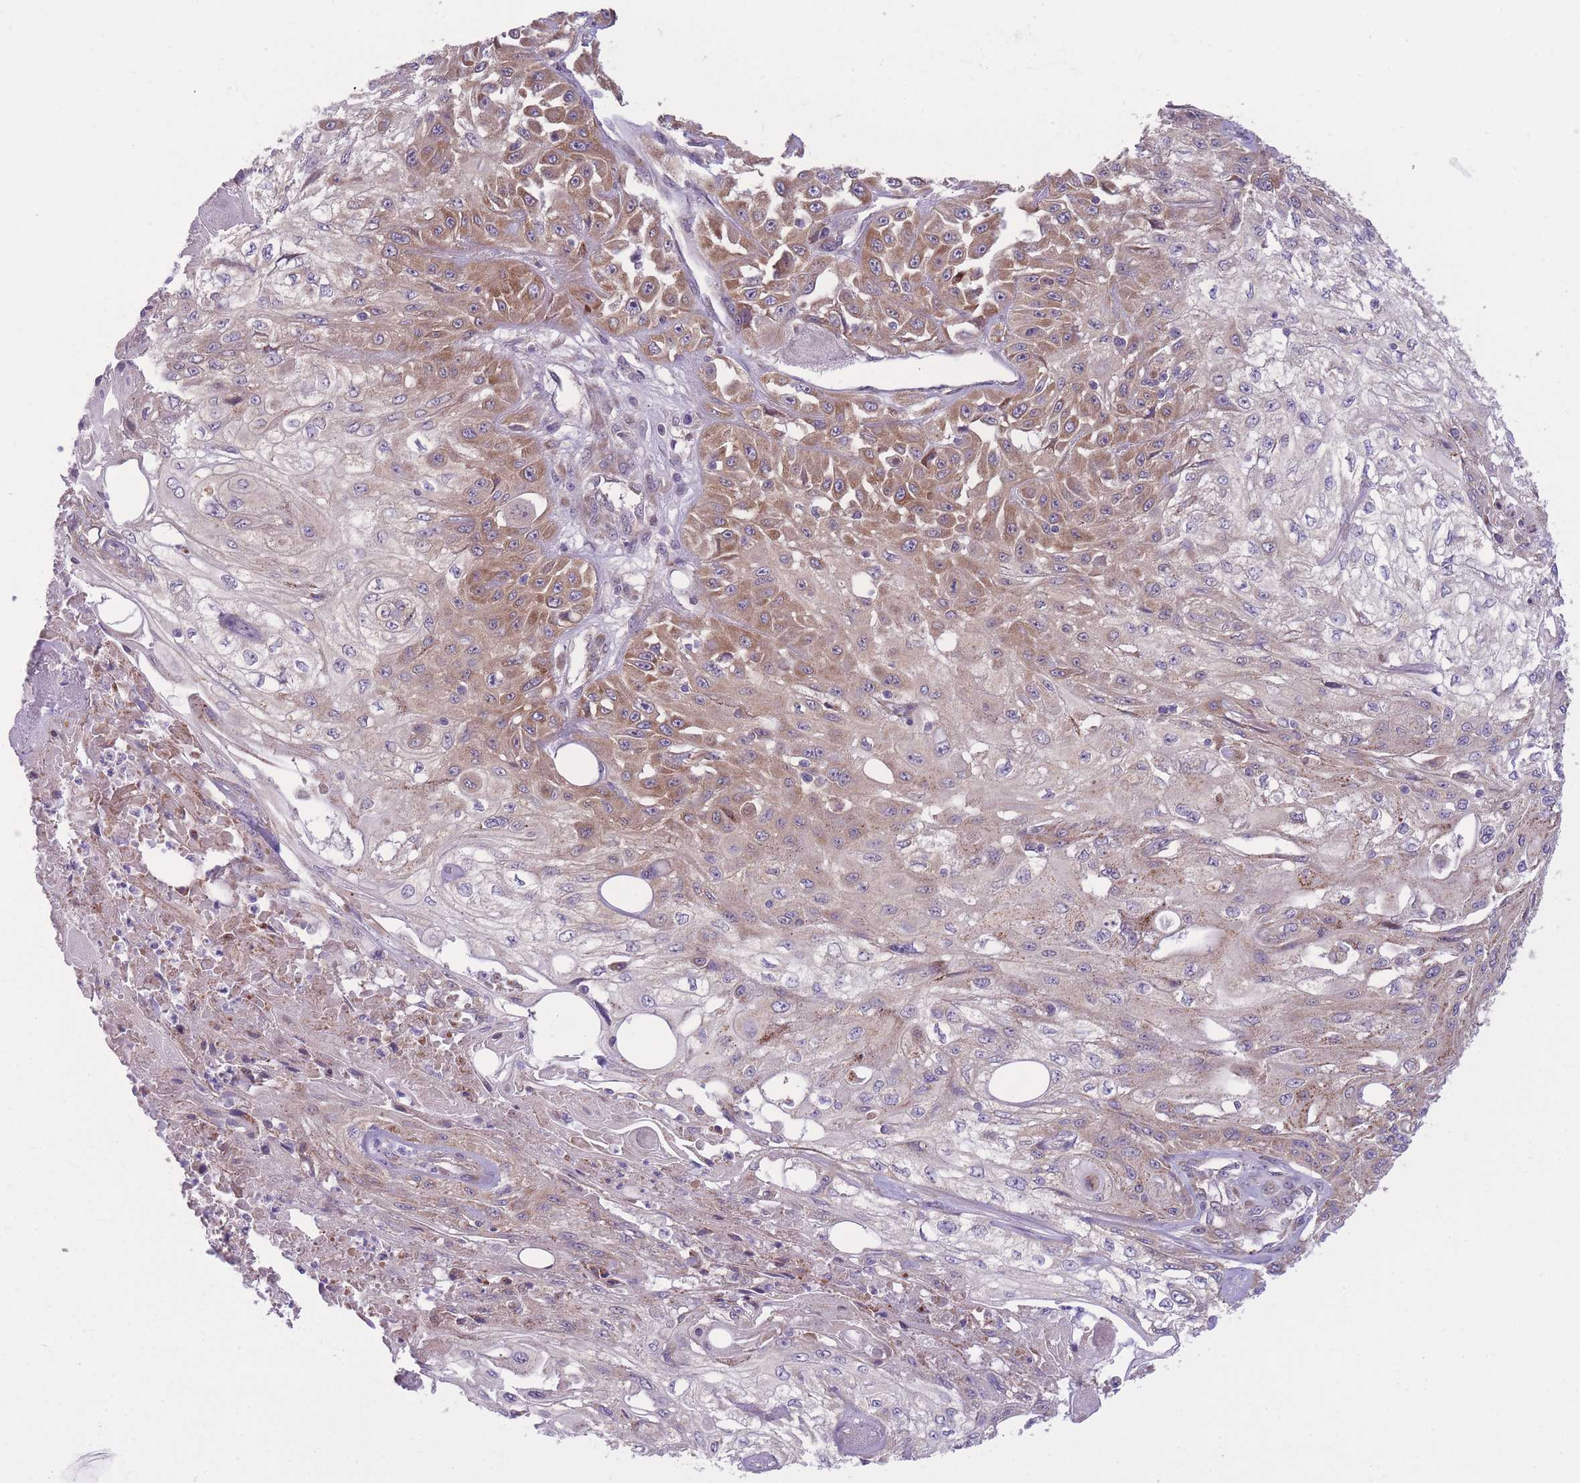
{"staining": {"intensity": "moderate", "quantity": "25%-75%", "location": "cytoplasmic/membranous"}, "tissue": "skin cancer", "cell_type": "Tumor cells", "image_type": "cancer", "snomed": [{"axis": "morphology", "description": "Squamous cell carcinoma, NOS"}, {"axis": "morphology", "description": "Squamous cell carcinoma, metastatic, NOS"}, {"axis": "topography", "description": "Skin"}, {"axis": "topography", "description": "Lymph node"}], "caption": "Immunohistochemistry staining of skin squamous cell carcinoma, which exhibits medium levels of moderate cytoplasmic/membranous staining in approximately 25%-75% of tumor cells indicating moderate cytoplasmic/membranous protein staining. The staining was performed using DAB (3,3'-diaminobenzidine) (brown) for protein detection and nuclei were counterstained in hematoxylin (blue).", "gene": "CCT6B", "patient": {"sex": "male", "age": 75}}